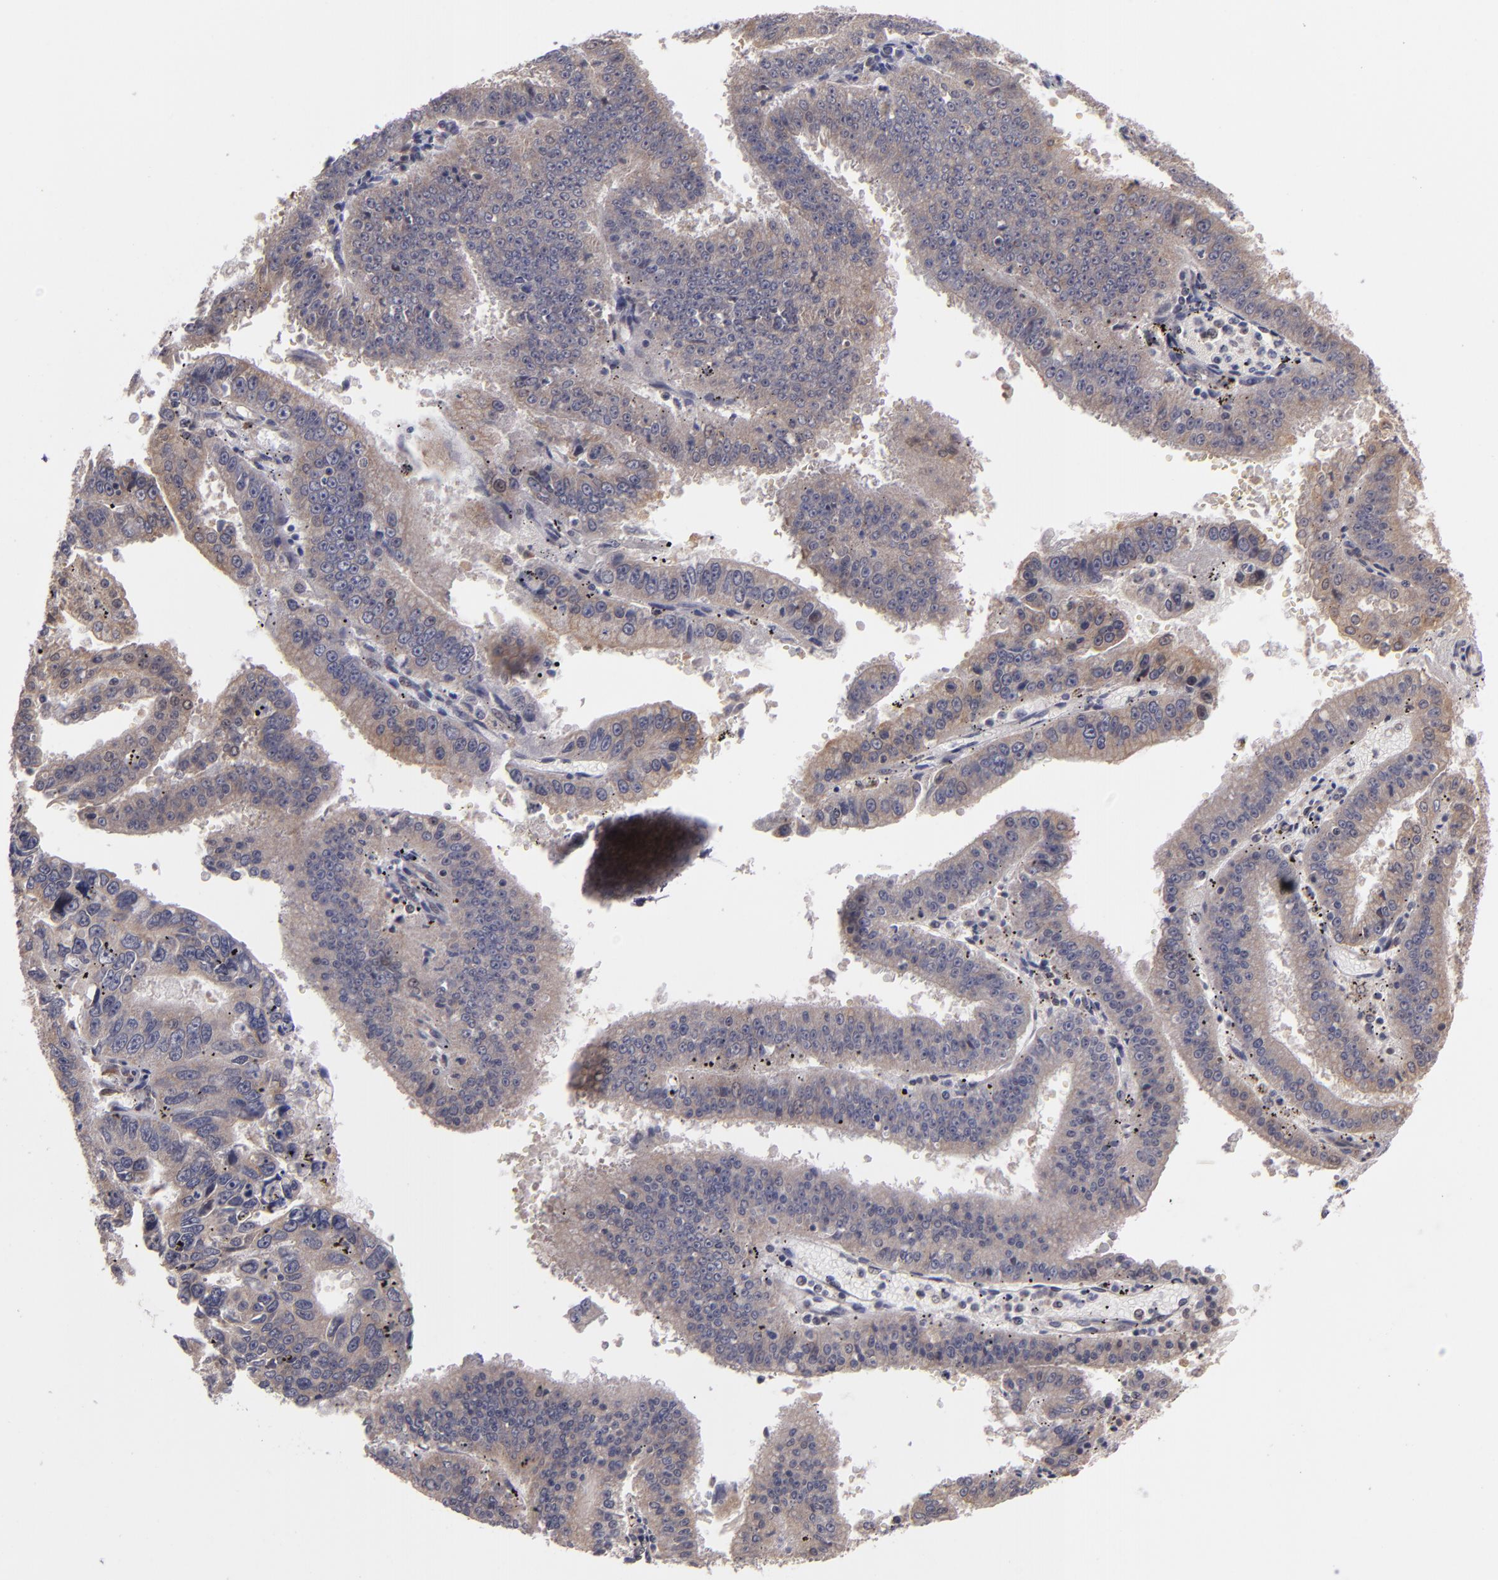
{"staining": {"intensity": "weak", "quantity": ">75%", "location": "cytoplasmic/membranous"}, "tissue": "endometrial cancer", "cell_type": "Tumor cells", "image_type": "cancer", "snomed": [{"axis": "morphology", "description": "Adenocarcinoma, NOS"}, {"axis": "topography", "description": "Endometrium"}], "caption": "Immunohistochemical staining of human endometrial cancer exhibits low levels of weak cytoplasmic/membranous expression in about >75% of tumor cells. The protein of interest is shown in brown color, while the nuclei are stained blue.", "gene": "CASP1", "patient": {"sex": "female", "age": 66}}